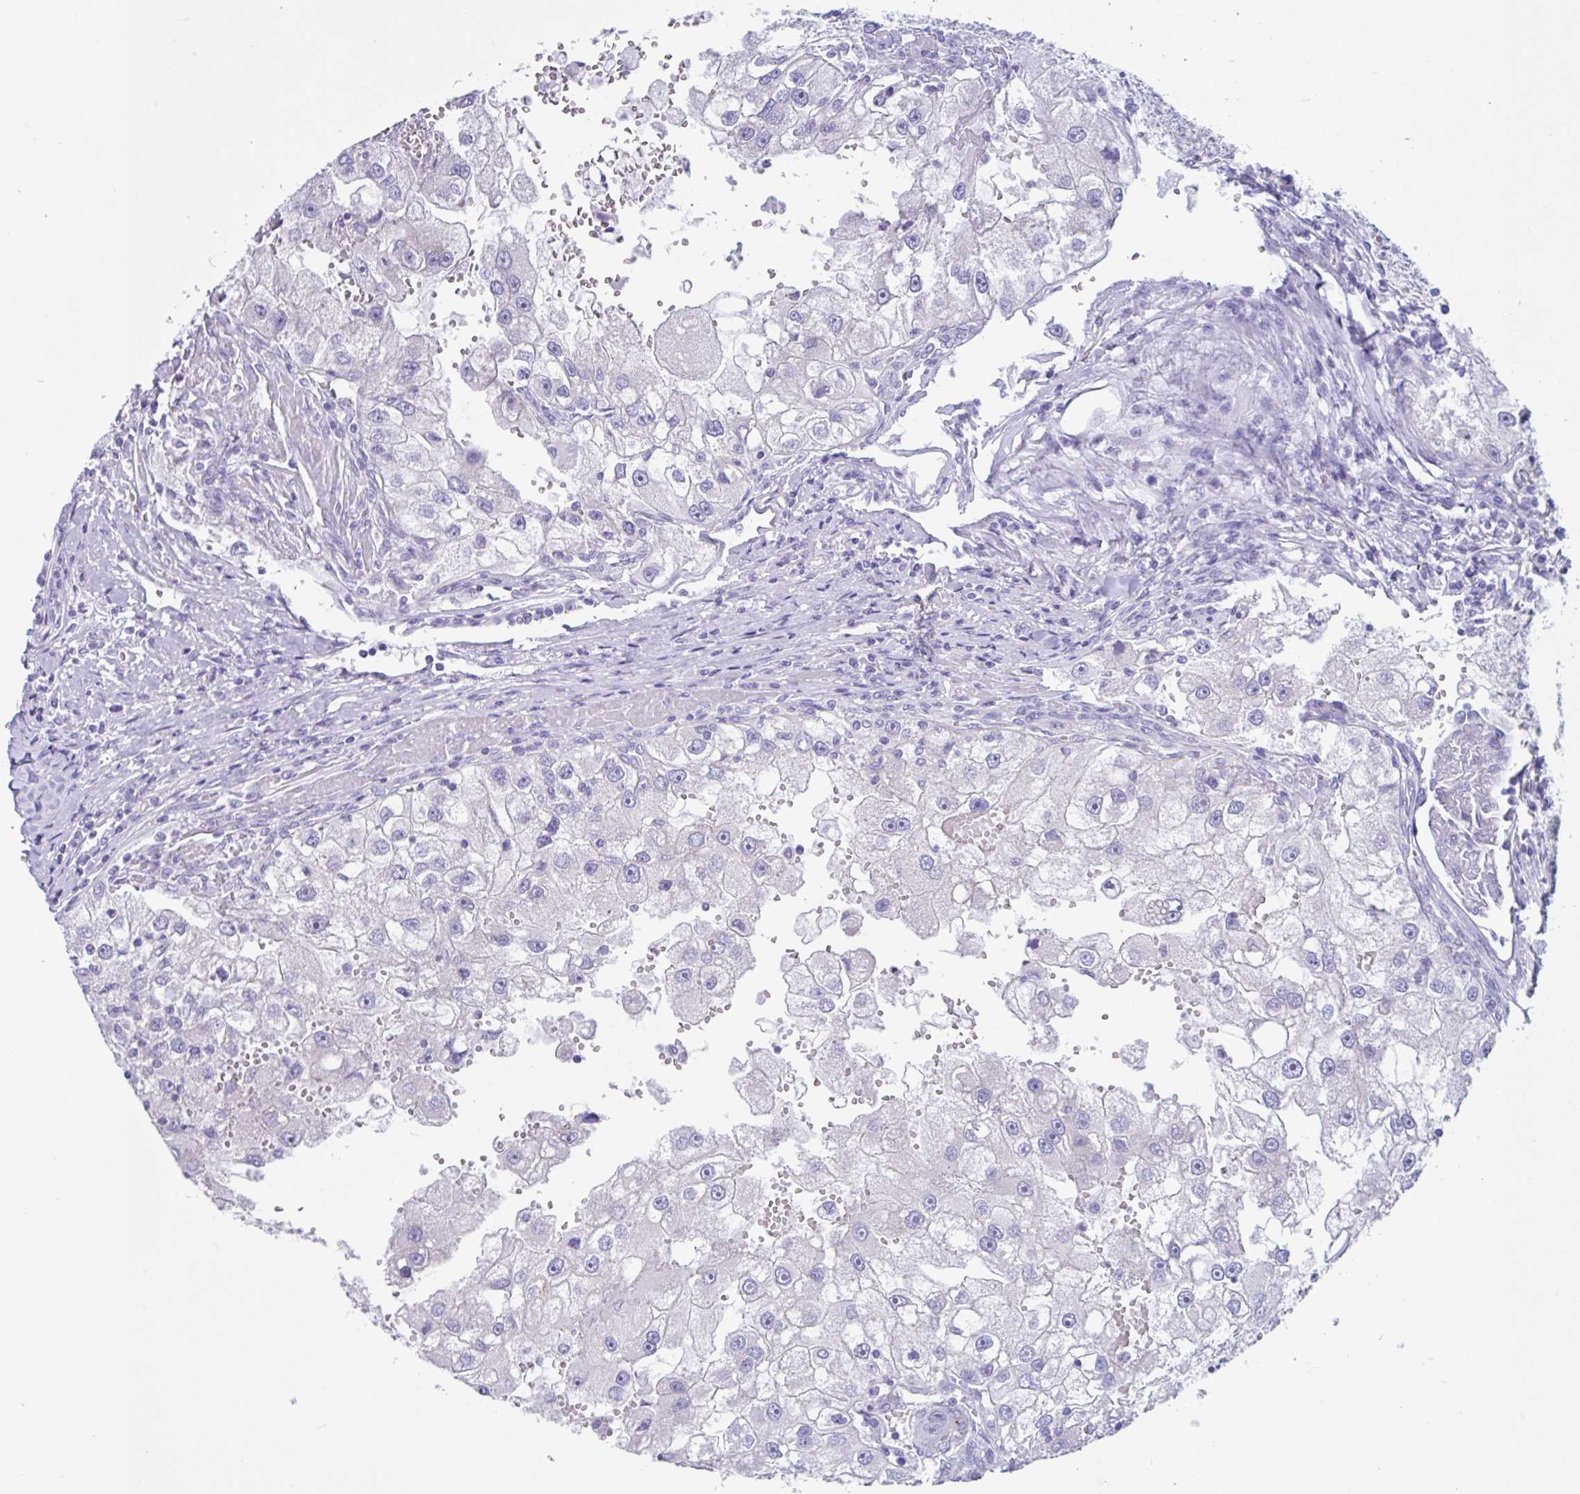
{"staining": {"intensity": "negative", "quantity": "none", "location": "none"}, "tissue": "renal cancer", "cell_type": "Tumor cells", "image_type": "cancer", "snomed": [{"axis": "morphology", "description": "Adenocarcinoma, NOS"}, {"axis": "topography", "description": "Kidney"}], "caption": "DAB immunohistochemical staining of renal cancer (adenocarcinoma) shows no significant expression in tumor cells.", "gene": "OR6N2", "patient": {"sex": "male", "age": 63}}